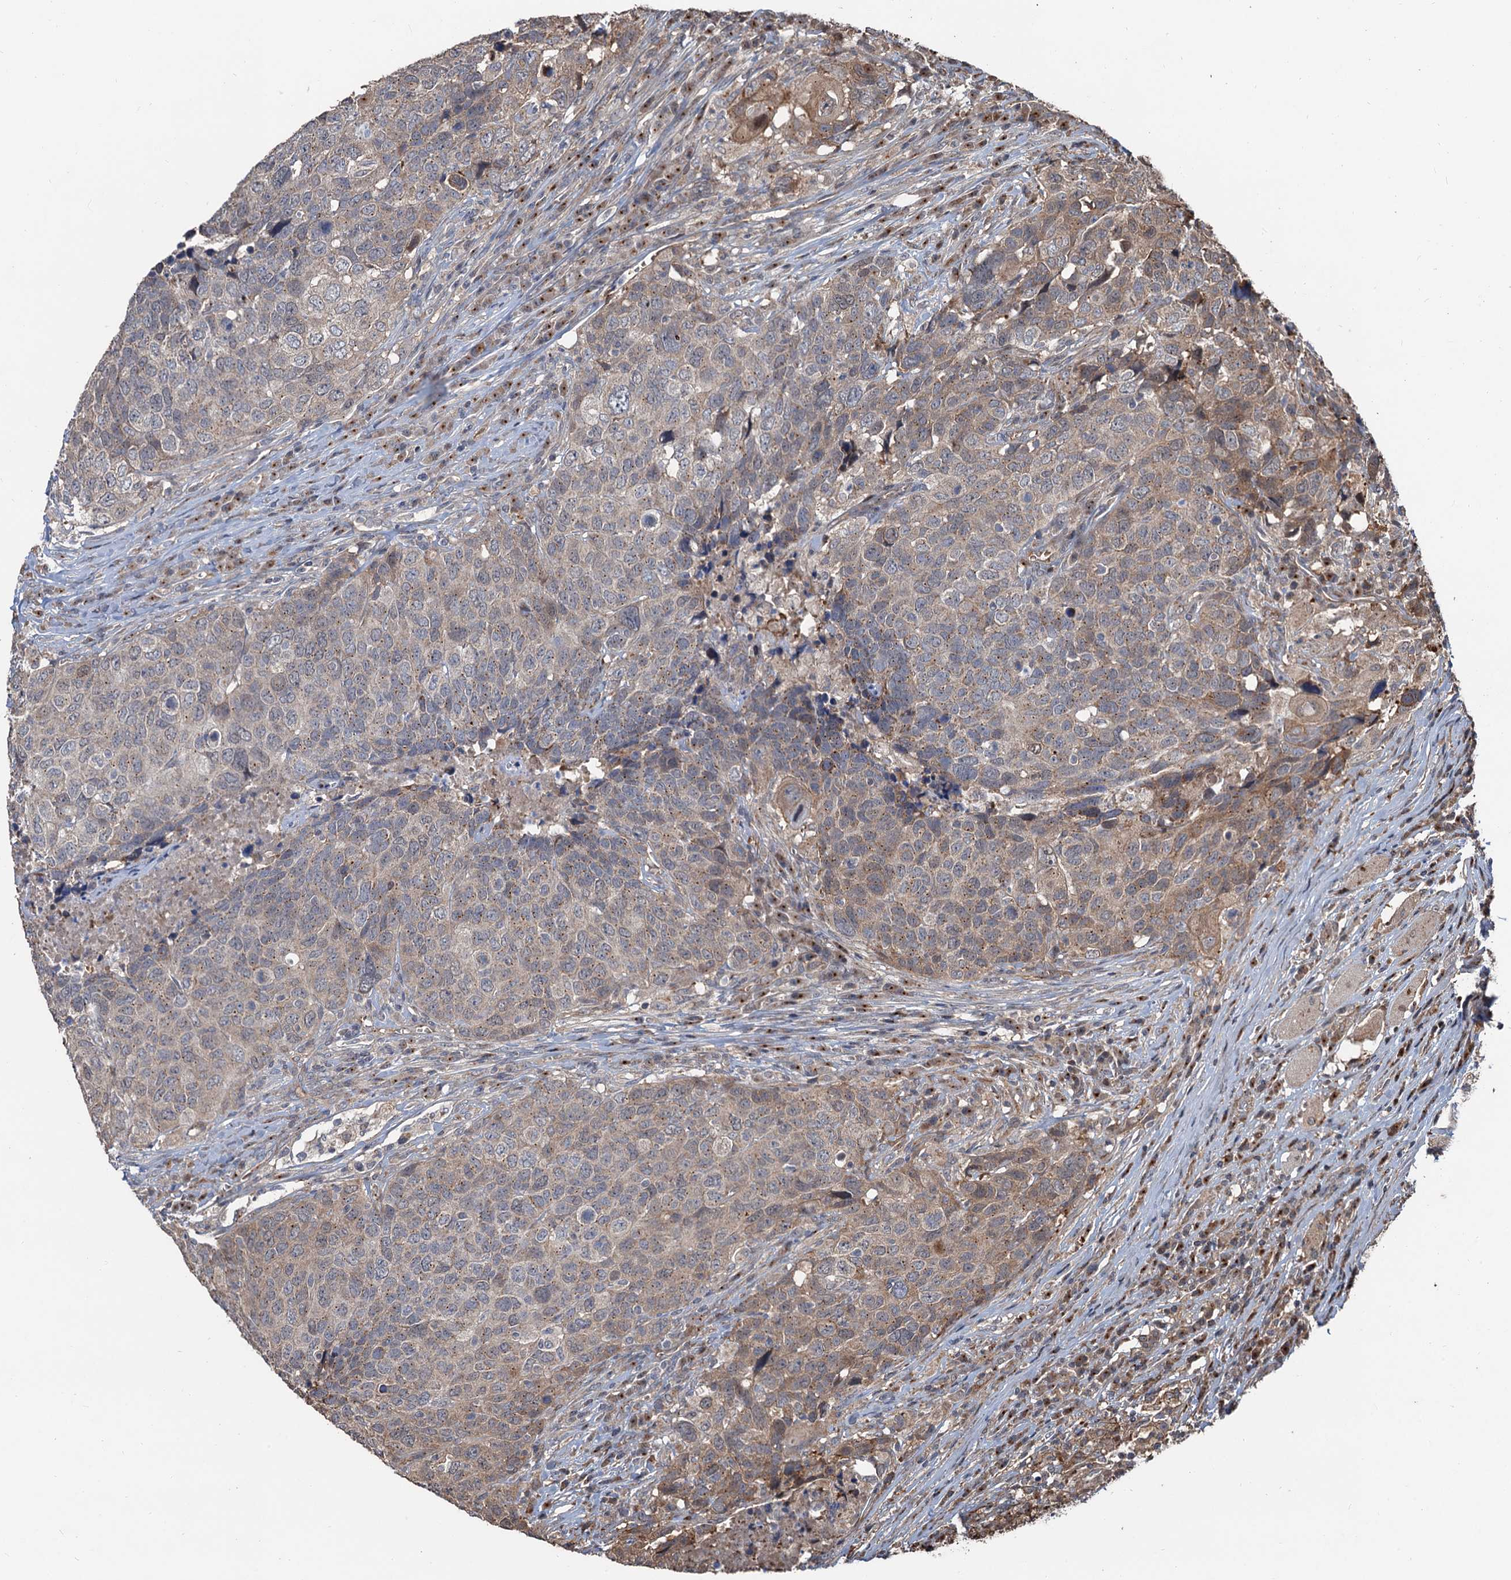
{"staining": {"intensity": "weak", "quantity": "25%-75%", "location": "cytoplasmic/membranous"}, "tissue": "head and neck cancer", "cell_type": "Tumor cells", "image_type": "cancer", "snomed": [{"axis": "morphology", "description": "Squamous cell carcinoma, NOS"}, {"axis": "topography", "description": "Head-Neck"}], "caption": "Human head and neck cancer (squamous cell carcinoma) stained for a protein (brown) displays weak cytoplasmic/membranous positive positivity in approximately 25%-75% of tumor cells.", "gene": "DEXI", "patient": {"sex": "male", "age": 66}}